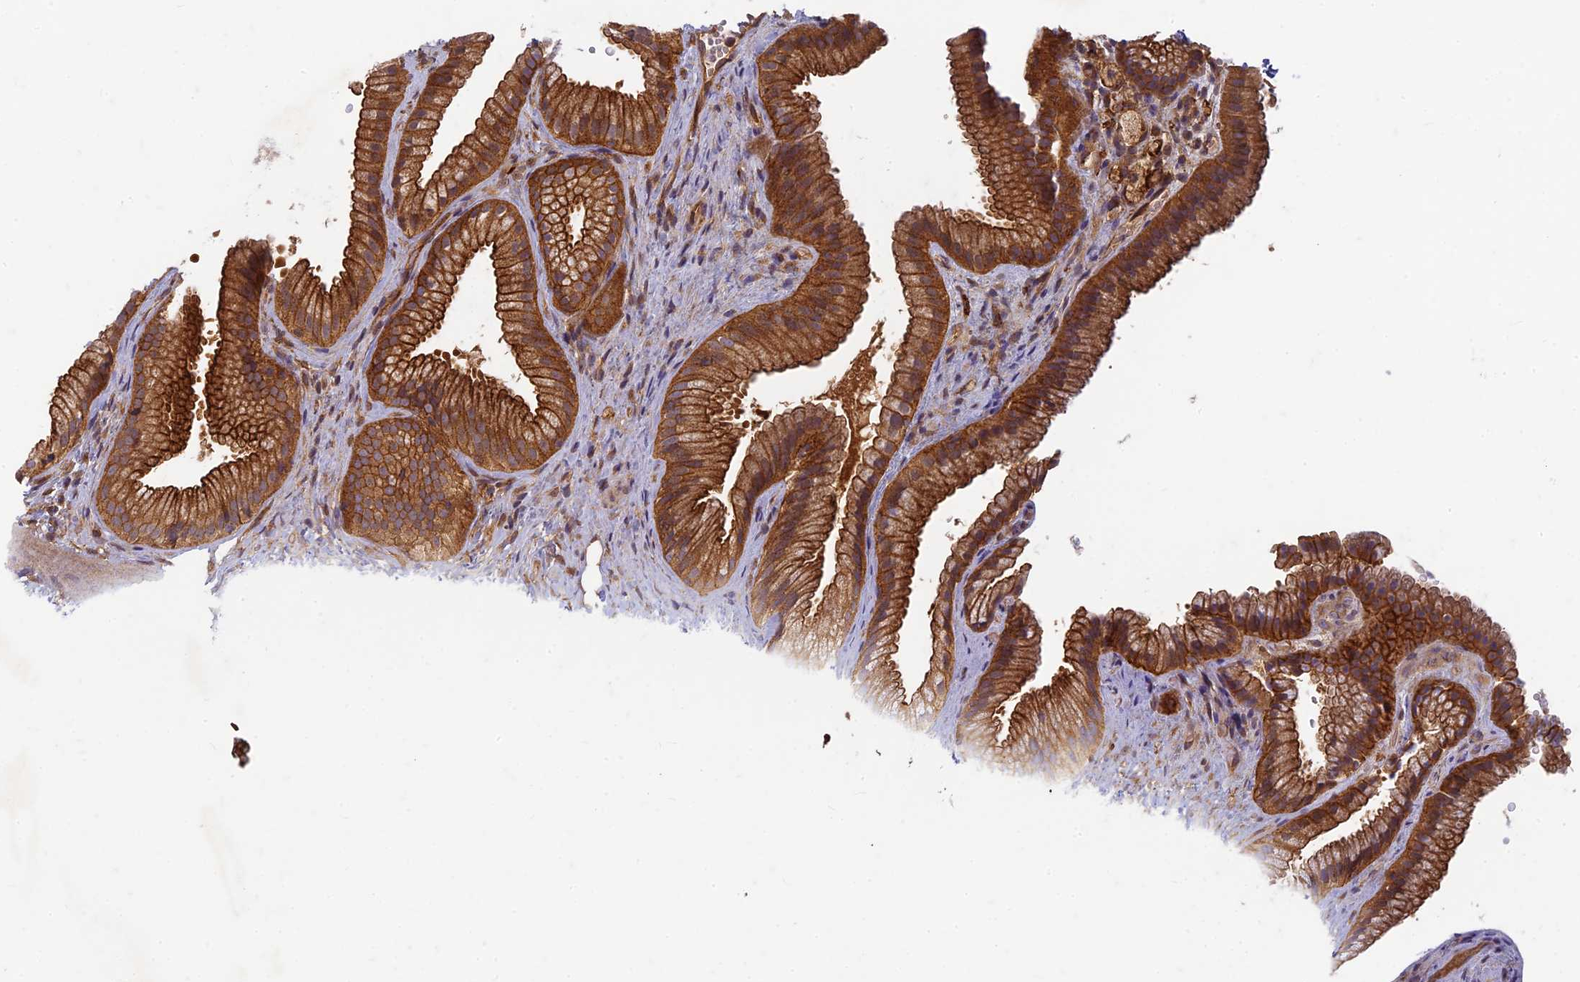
{"staining": {"intensity": "strong", "quantity": ">75%", "location": "cytoplasmic/membranous"}, "tissue": "gallbladder", "cell_type": "Glandular cells", "image_type": "normal", "snomed": [{"axis": "morphology", "description": "Normal tissue, NOS"}, {"axis": "topography", "description": "Gallbladder"}], "caption": "Immunohistochemical staining of benign human gallbladder demonstrates strong cytoplasmic/membranous protein positivity in approximately >75% of glandular cells. The staining is performed using DAB (3,3'-diaminobenzidine) brown chromogen to label protein expression. The nuclei are counter-stained blue using hematoxylin.", "gene": "TCF25", "patient": {"sex": "female", "age": 64}}